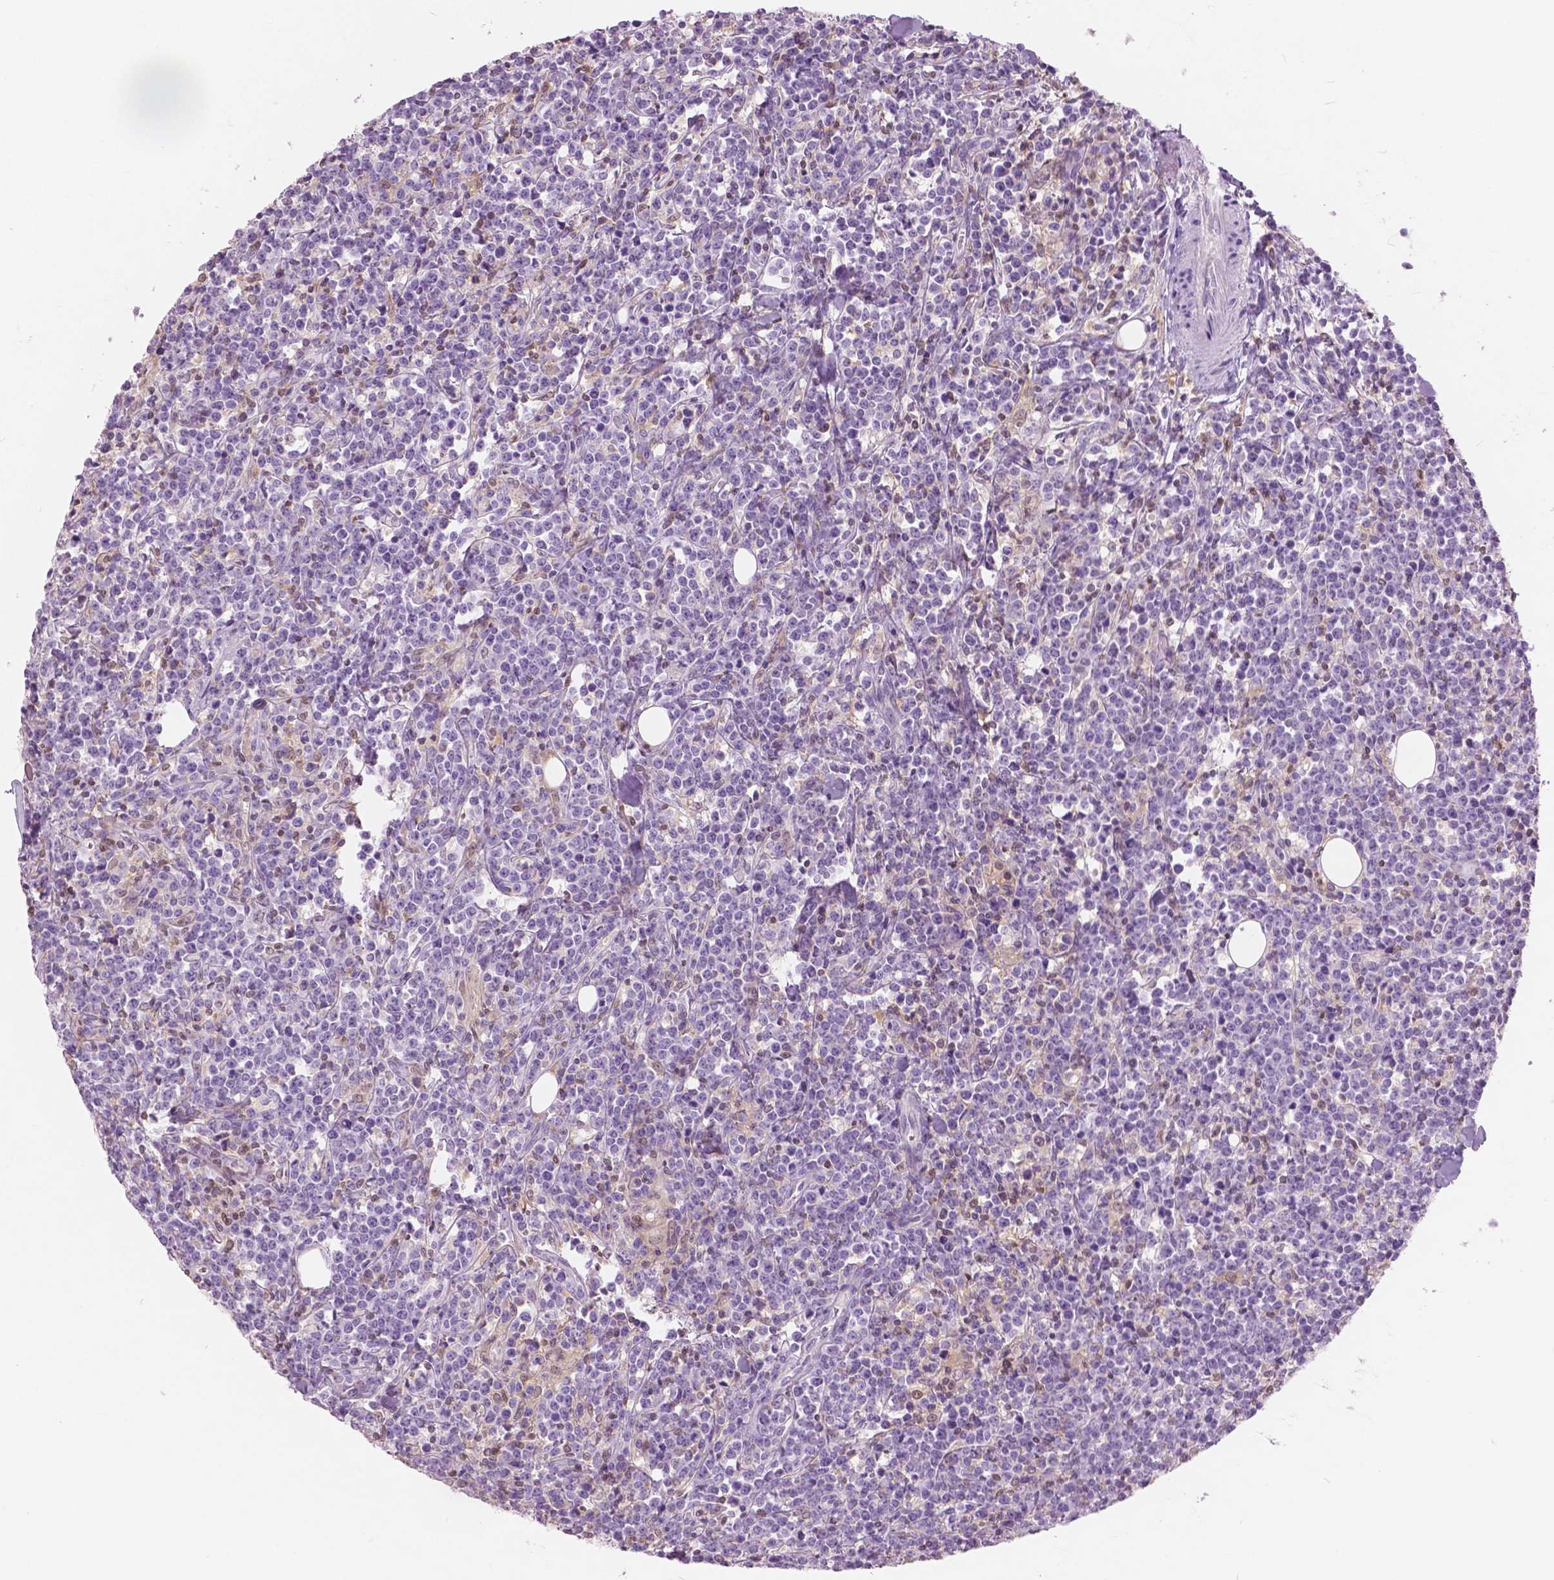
{"staining": {"intensity": "negative", "quantity": "none", "location": "none"}, "tissue": "lymphoma", "cell_type": "Tumor cells", "image_type": "cancer", "snomed": [{"axis": "morphology", "description": "Malignant lymphoma, non-Hodgkin's type, High grade"}, {"axis": "topography", "description": "Small intestine"}], "caption": "Human lymphoma stained for a protein using immunohistochemistry (IHC) reveals no expression in tumor cells.", "gene": "GALM", "patient": {"sex": "female", "age": 56}}